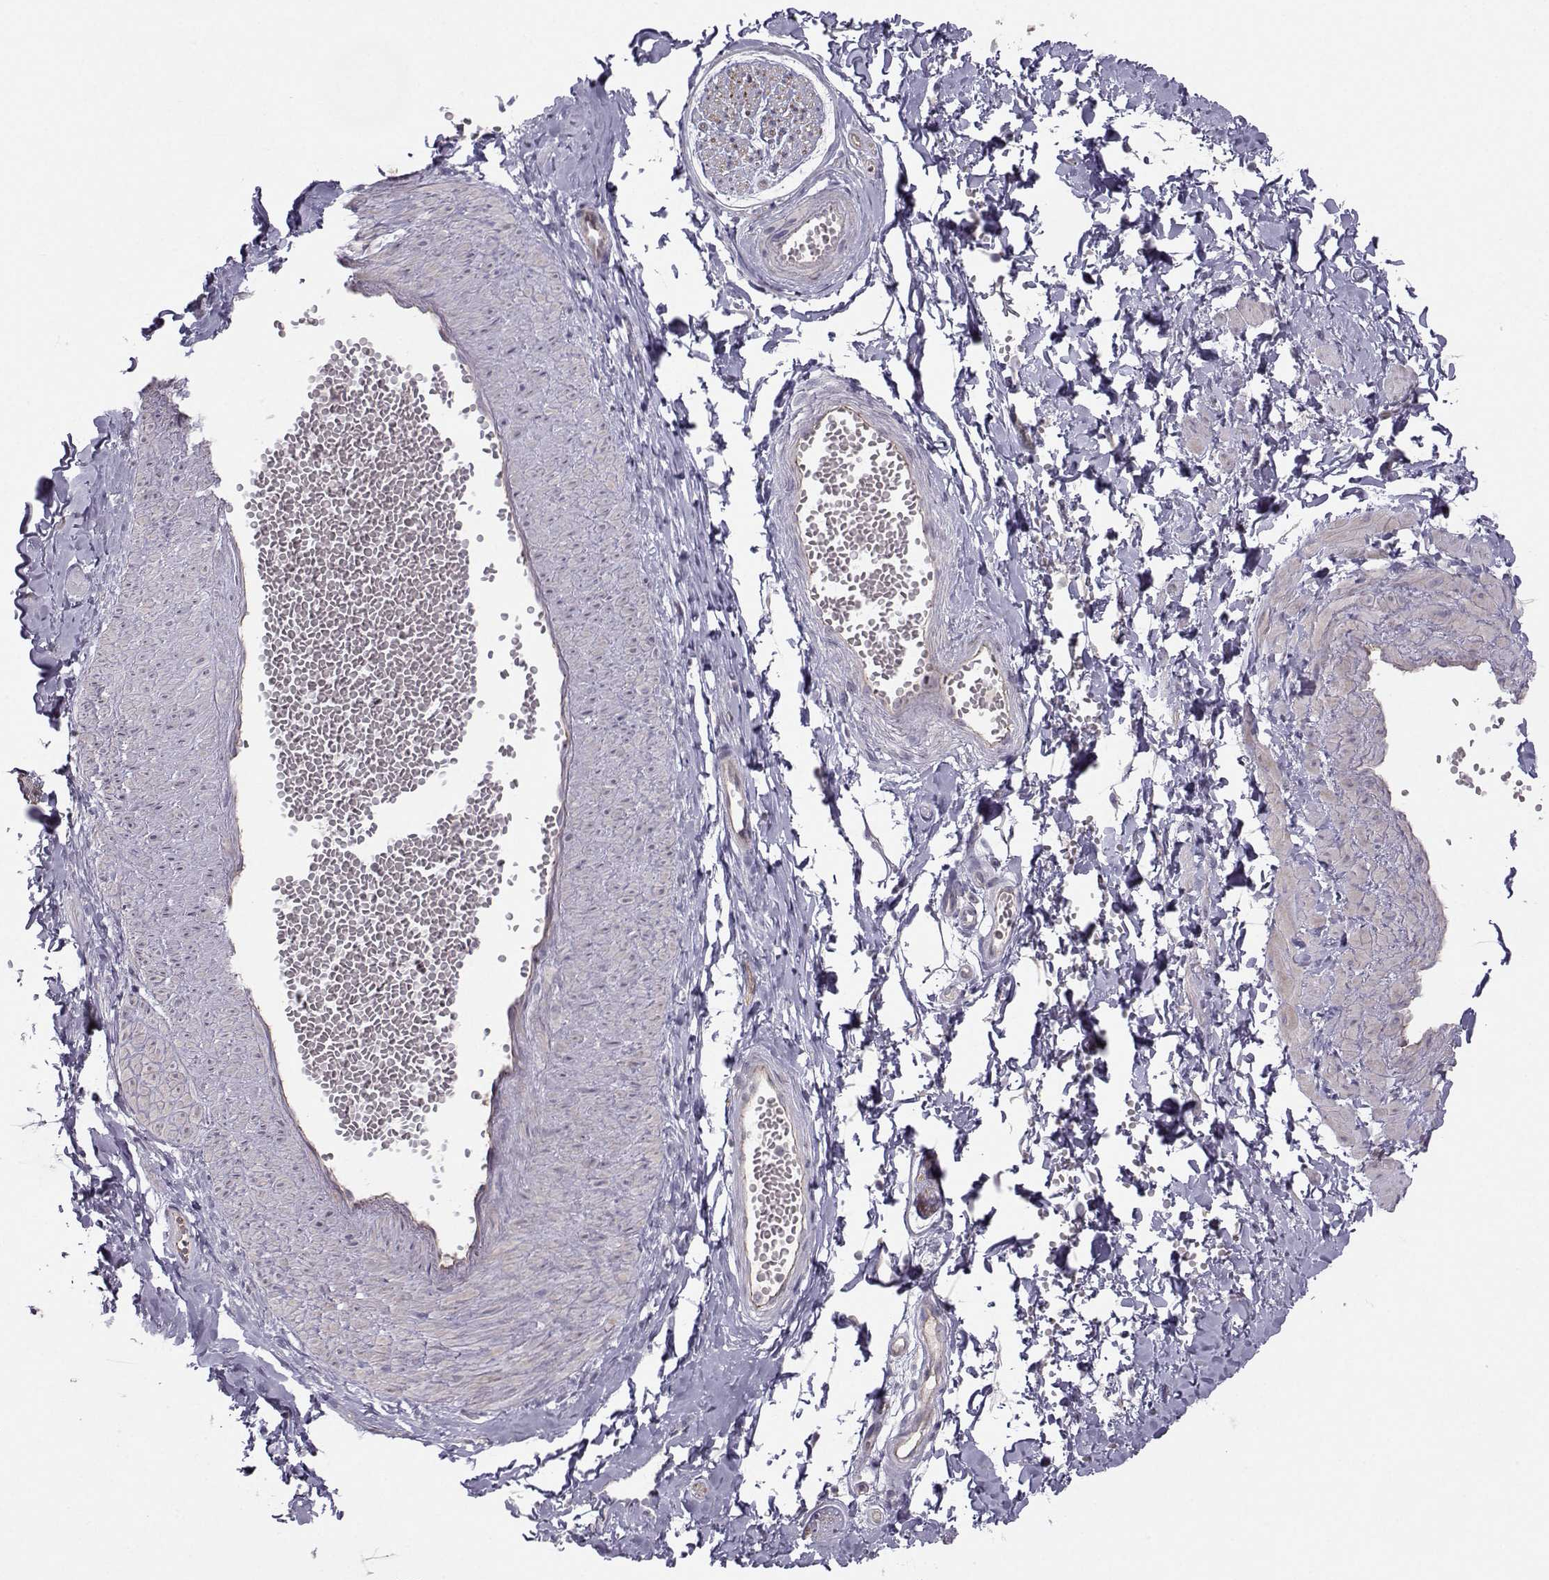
{"staining": {"intensity": "negative", "quantity": "none", "location": "none"}, "tissue": "adipose tissue", "cell_type": "Adipocytes", "image_type": "normal", "snomed": [{"axis": "morphology", "description": "Normal tissue, NOS"}, {"axis": "topography", "description": "Smooth muscle"}, {"axis": "topography", "description": "Peripheral nerve tissue"}], "caption": "DAB immunohistochemical staining of normal human adipose tissue exhibits no significant expression in adipocytes.", "gene": "MAST1", "patient": {"sex": "male", "age": 22}}